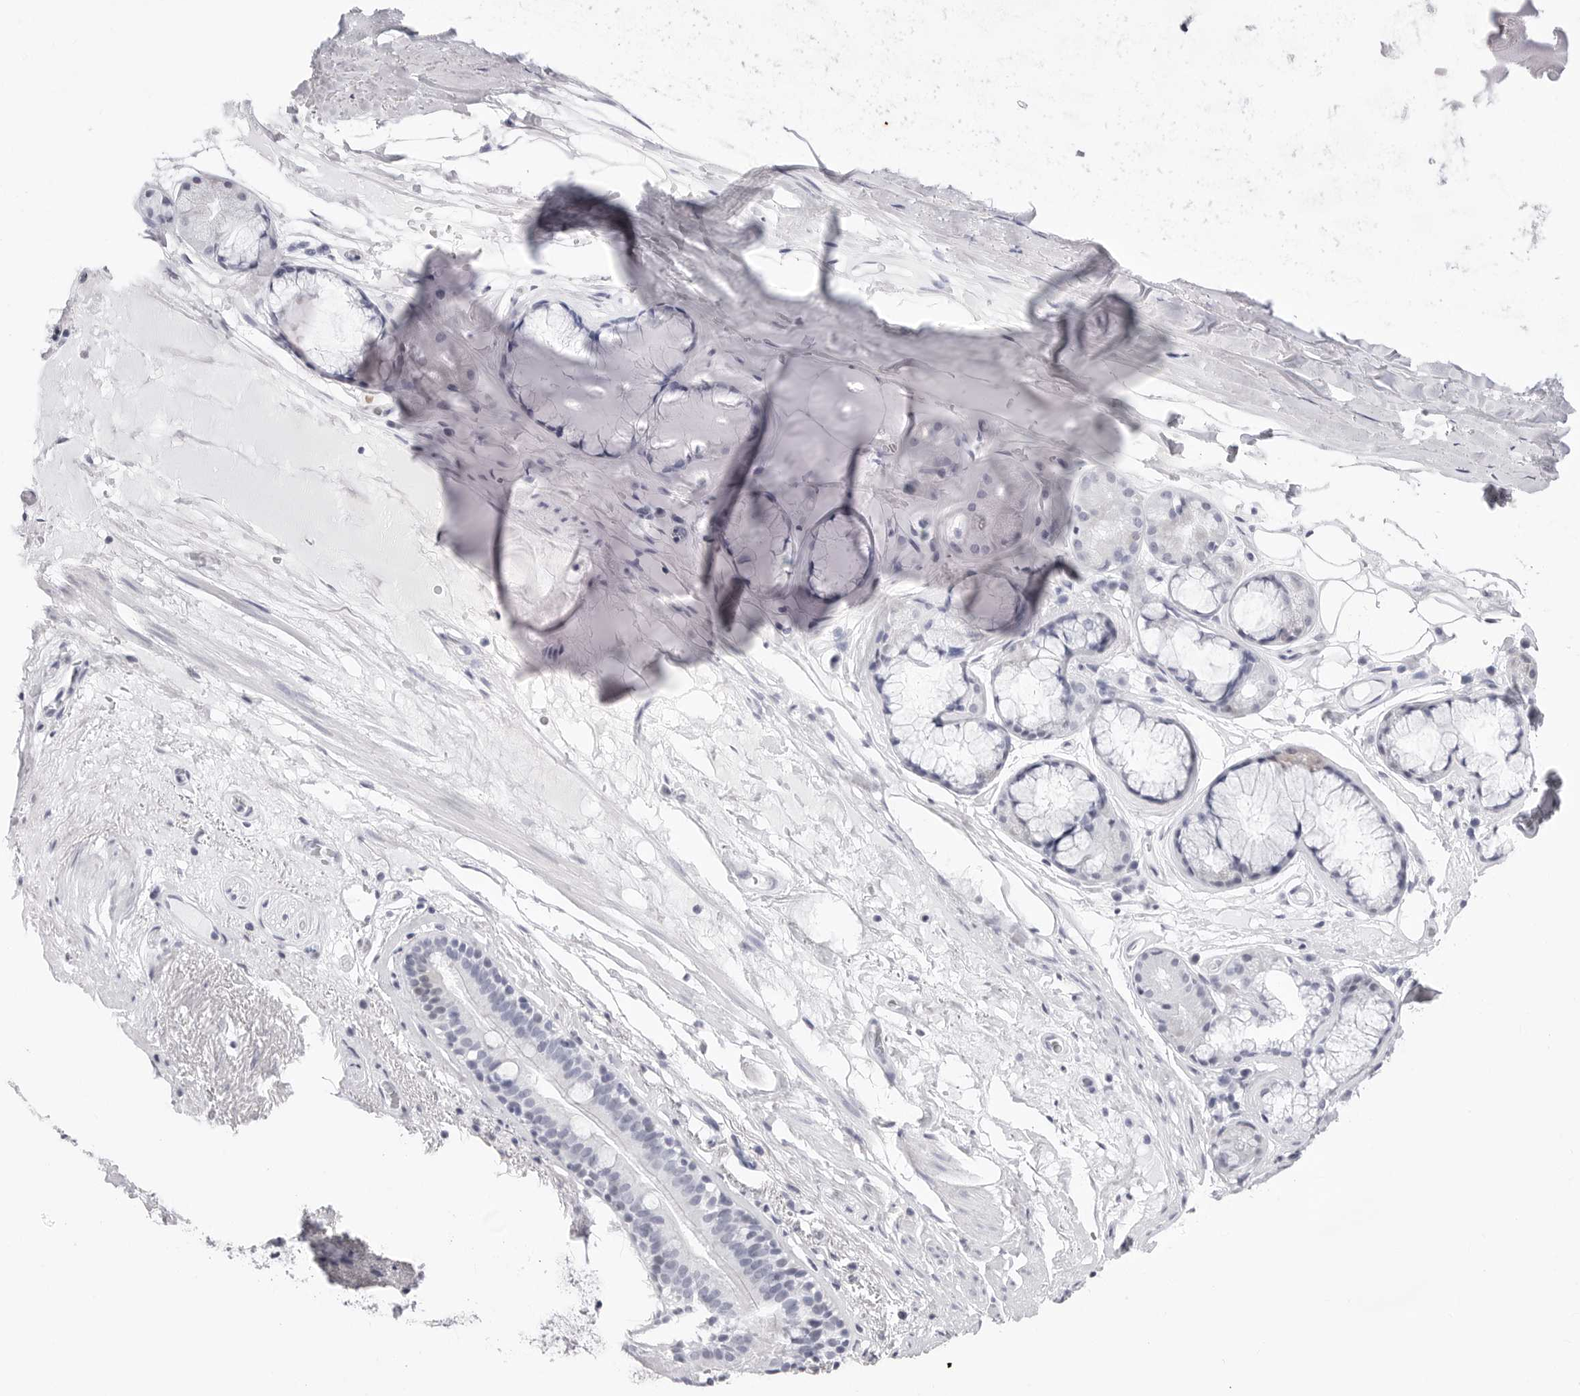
{"staining": {"intensity": "negative", "quantity": "none", "location": "none"}, "tissue": "adipose tissue", "cell_type": "Adipocytes", "image_type": "normal", "snomed": [{"axis": "morphology", "description": "Normal tissue, NOS"}, {"axis": "topography", "description": "Cartilage tissue"}], "caption": "A high-resolution histopathology image shows immunohistochemistry staining of benign adipose tissue, which demonstrates no significant expression in adipocytes.", "gene": "TSSK1B", "patient": {"sex": "female", "age": 63}}